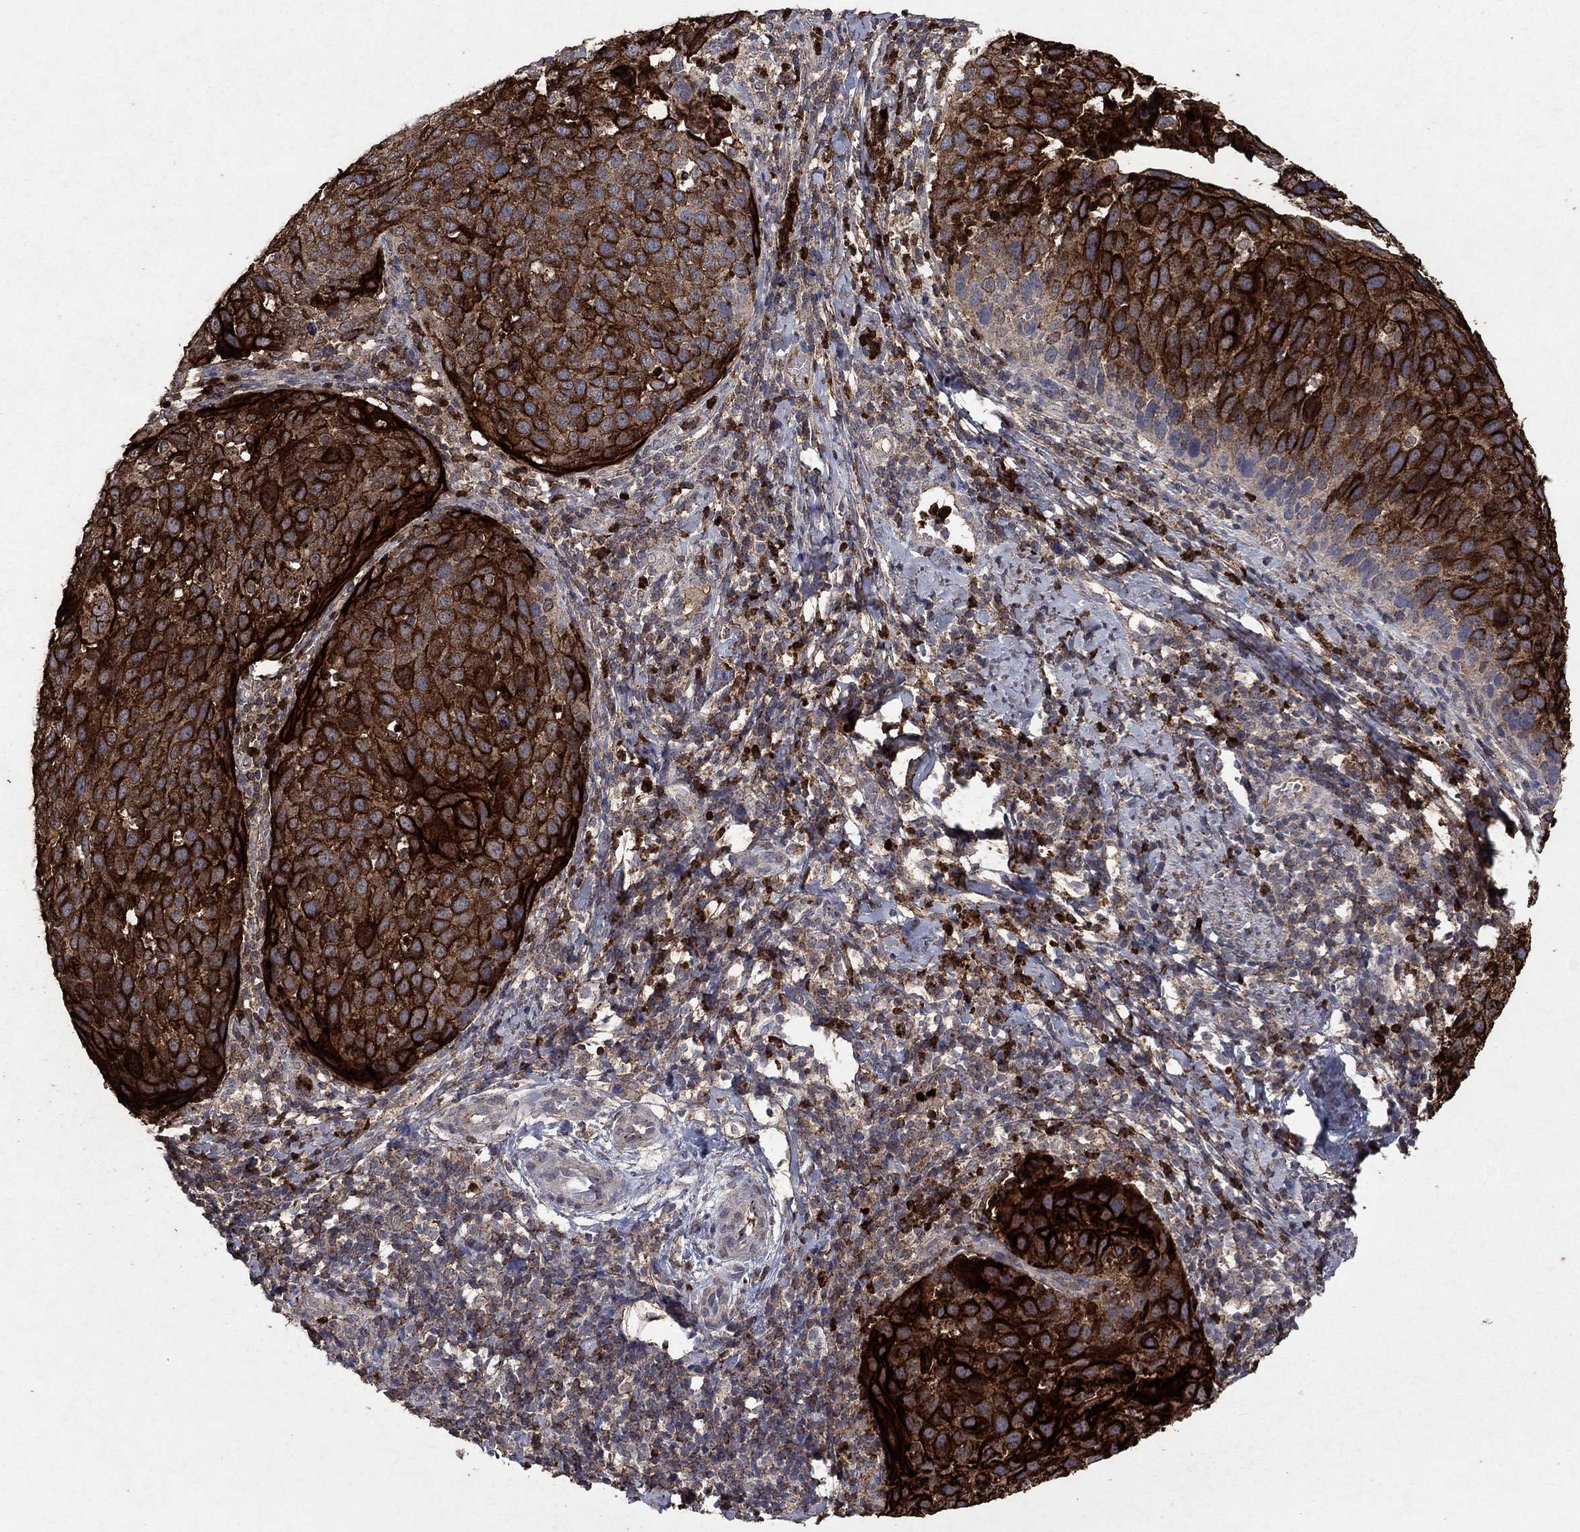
{"staining": {"intensity": "strong", "quantity": "25%-75%", "location": "cytoplasmic/membranous,nuclear"}, "tissue": "cervical cancer", "cell_type": "Tumor cells", "image_type": "cancer", "snomed": [{"axis": "morphology", "description": "Squamous cell carcinoma, NOS"}, {"axis": "topography", "description": "Cervix"}], "caption": "A histopathology image showing strong cytoplasmic/membranous and nuclear expression in about 25%-75% of tumor cells in squamous cell carcinoma (cervical), as visualized by brown immunohistochemical staining.", "gene": "CD24", "patient": {"sex": "female", "age": 54}}